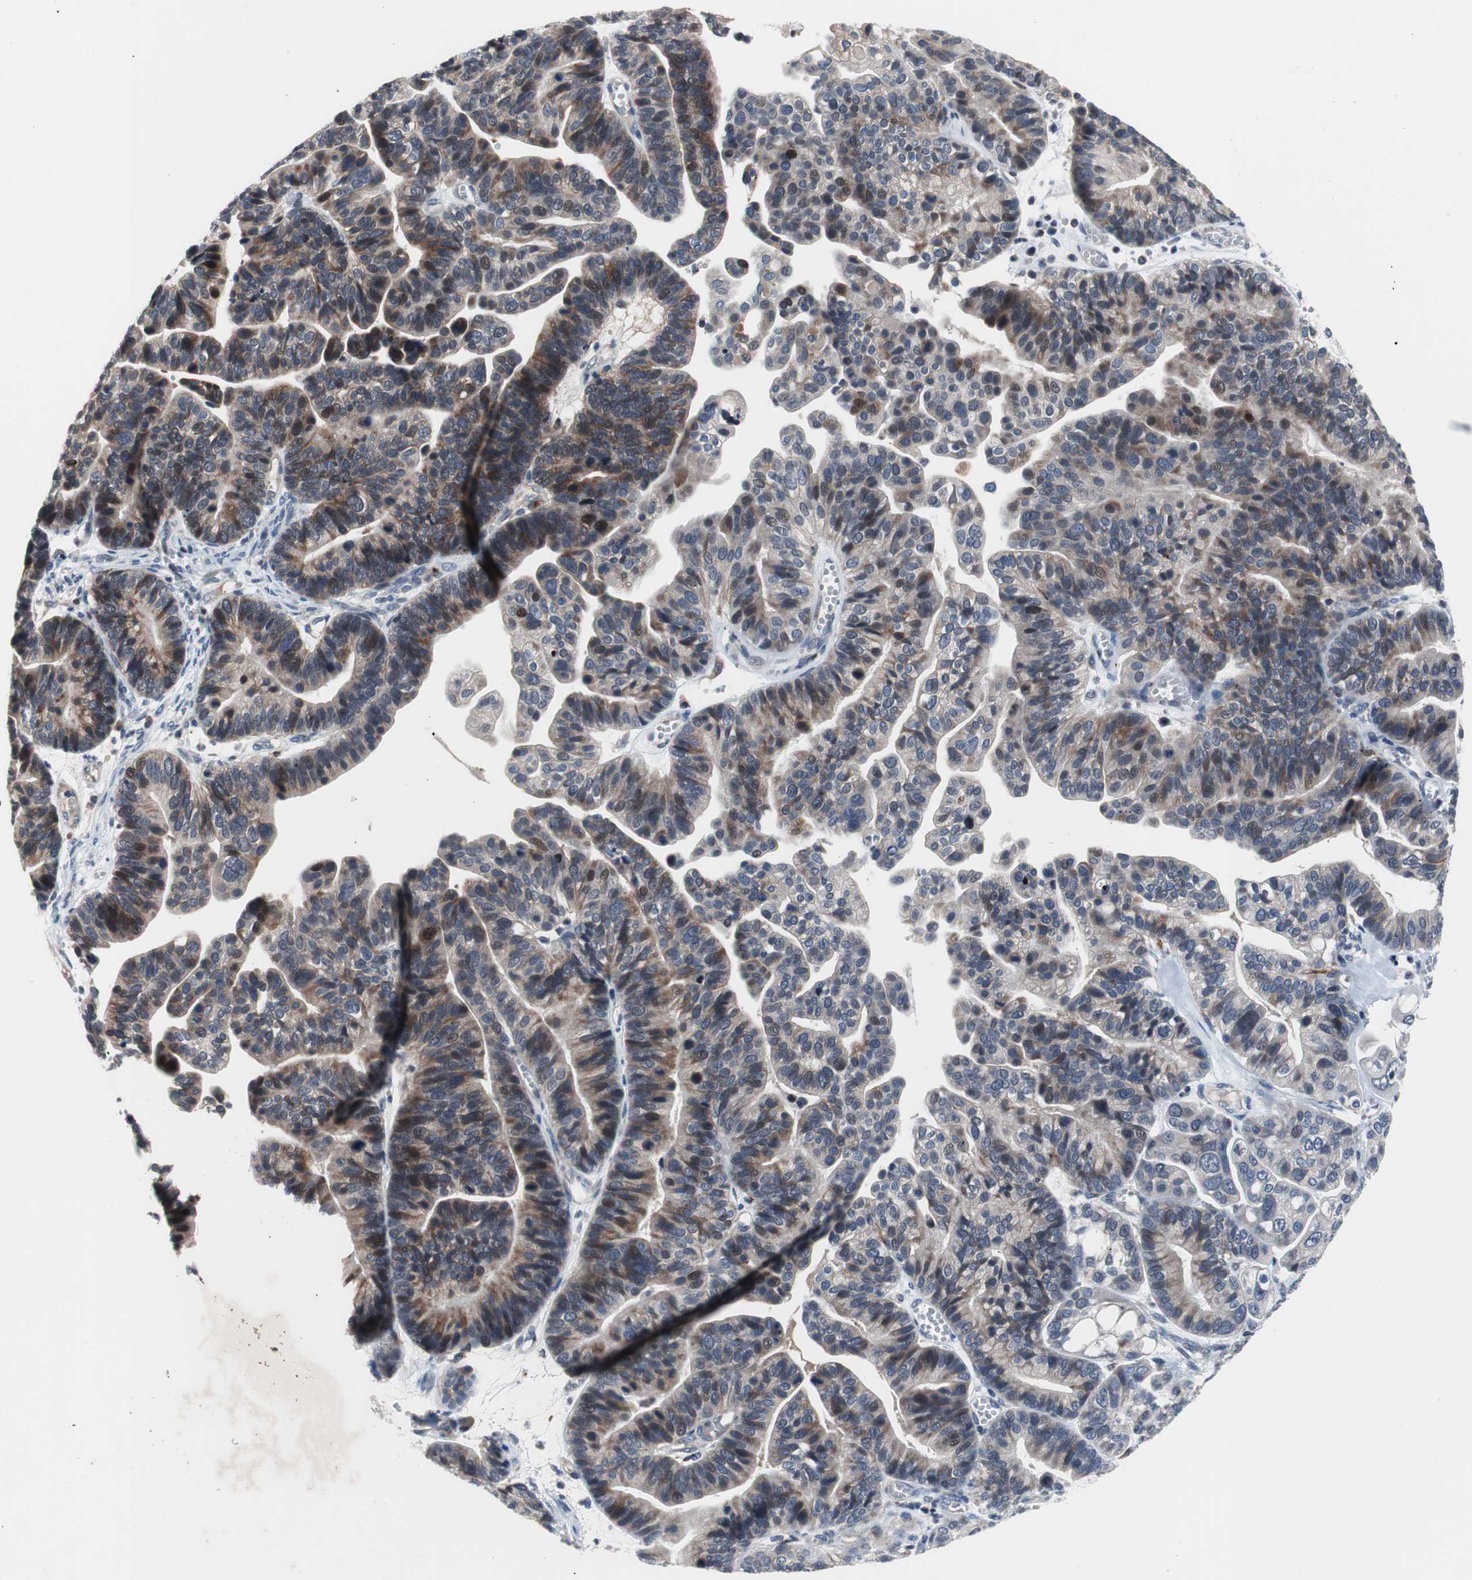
{"staining": {"intensity": "moderate", "quantity": ">75%", "location": "cytoplasmic/membranous"}, "tissue": "ovarian cancer", "cell_type": "Tumor cells", "image_type": "cancer", "snomed": [{"axis": "morphology", "description": "Cystadenocarcinoma, serous, NOS"}, {"axis": "topography", "description": "Ovary"}], "caption": "A high-resolution micrograph shows immunohistochemistry (IHC) staining of ovarian cancer, which reveals moderate cytoplasmic/membranous staining in approximately >75% of tumor cells.", "gene": "MUTYH", "patient": {"sex": "female", "age": 56}}